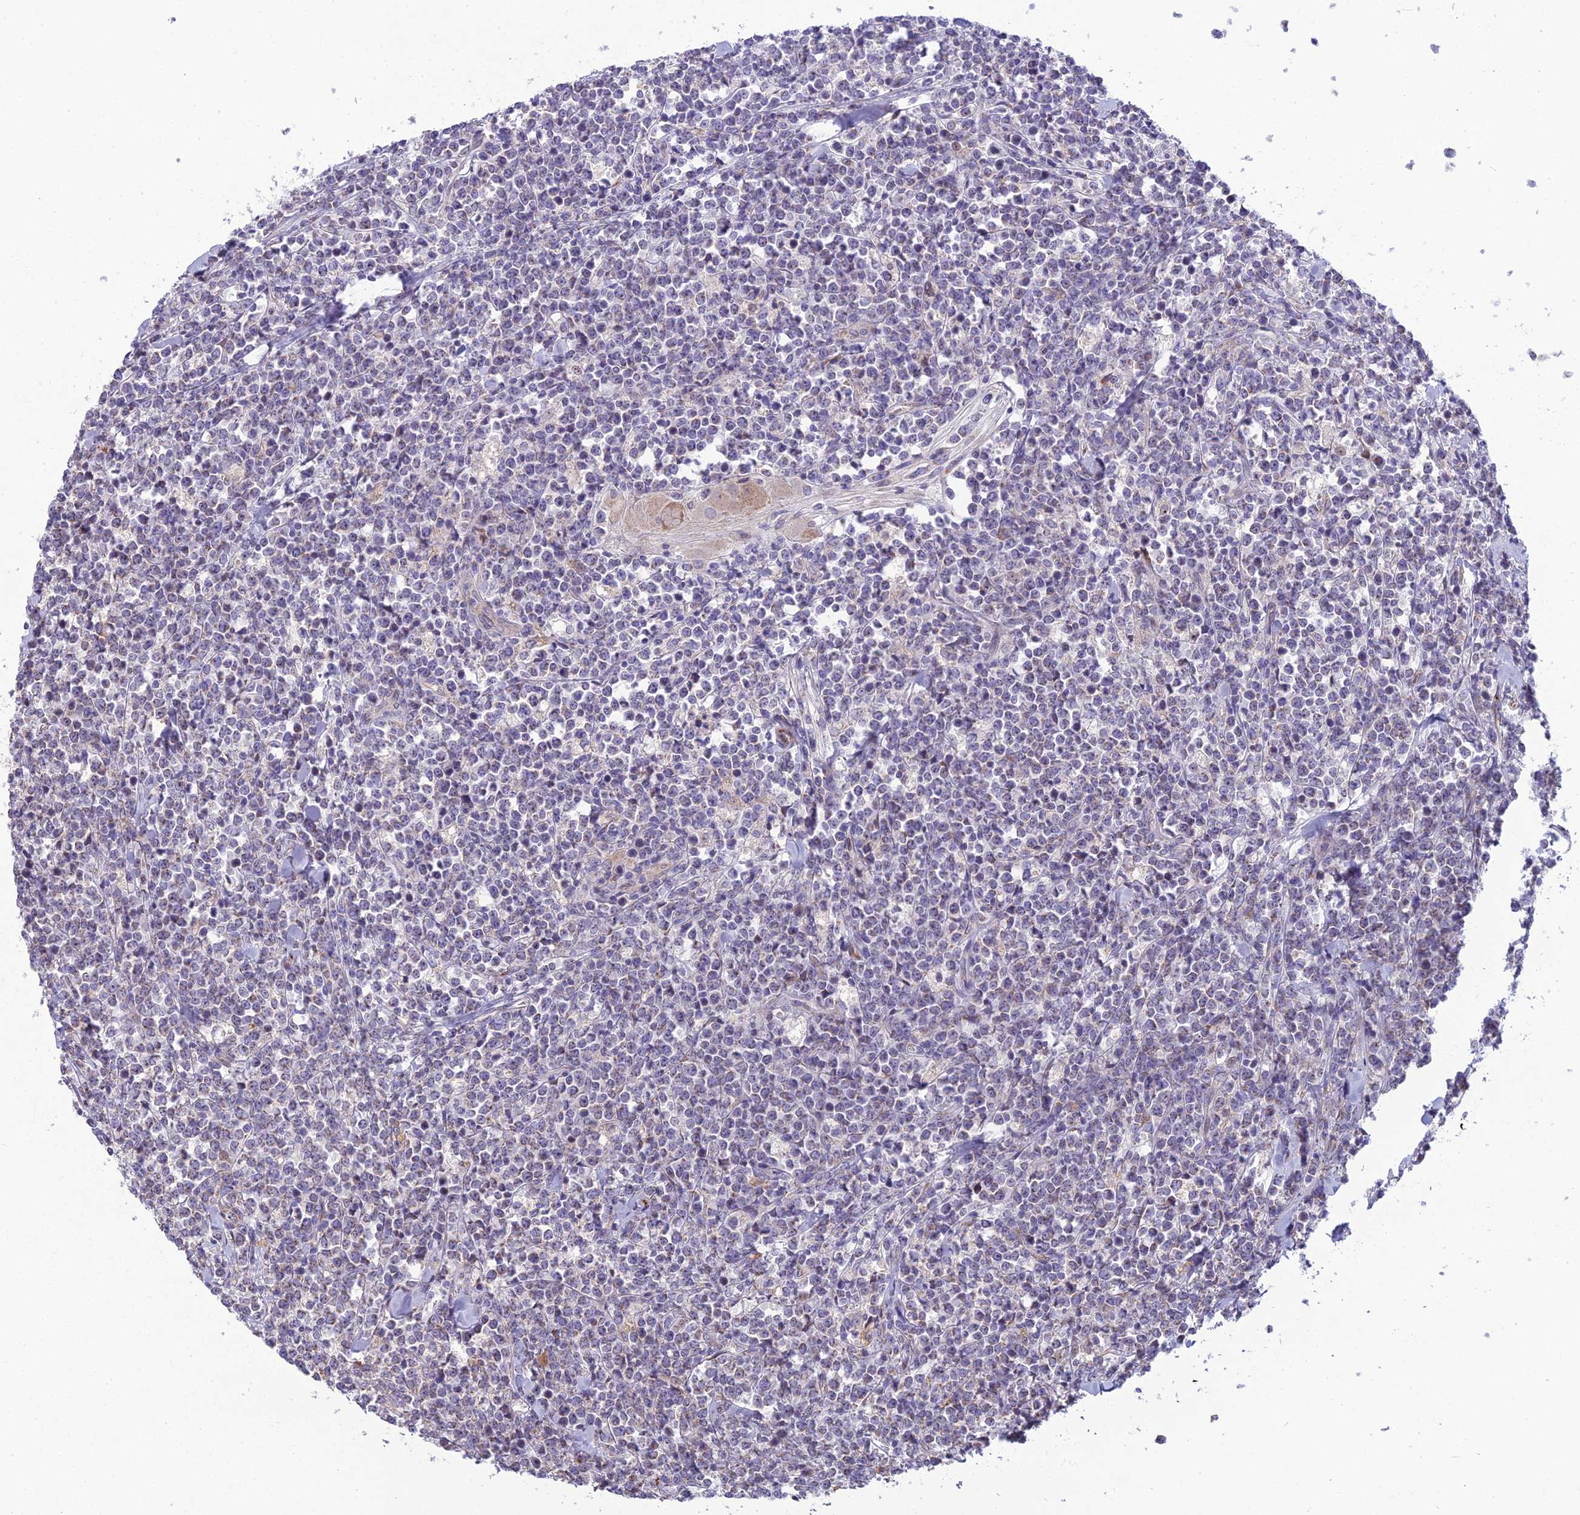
{"staining": {"intensity": "negative", "quantity": "none", "location": "none"}, "tissue": "lymphoma", "cell_type": "Tumor cells", "image_type": "cancer", "snomed": [{"axis": "morphology", "description": "Malignant lymphoma, non-Hodgkin's type, High grade"}, {"axis": "topography", "description": "Small intestine"}], "caption": "Immunohistochemistry histopathology image of human lymphoma stained for a protein (brown), which demonstrates no staining in tumor cells. (DAB immunohistochemistry (IHC) with hematoxylin counter stain).", "gene": "NODAL", "patient": {"sex": "male", "age": 8}}